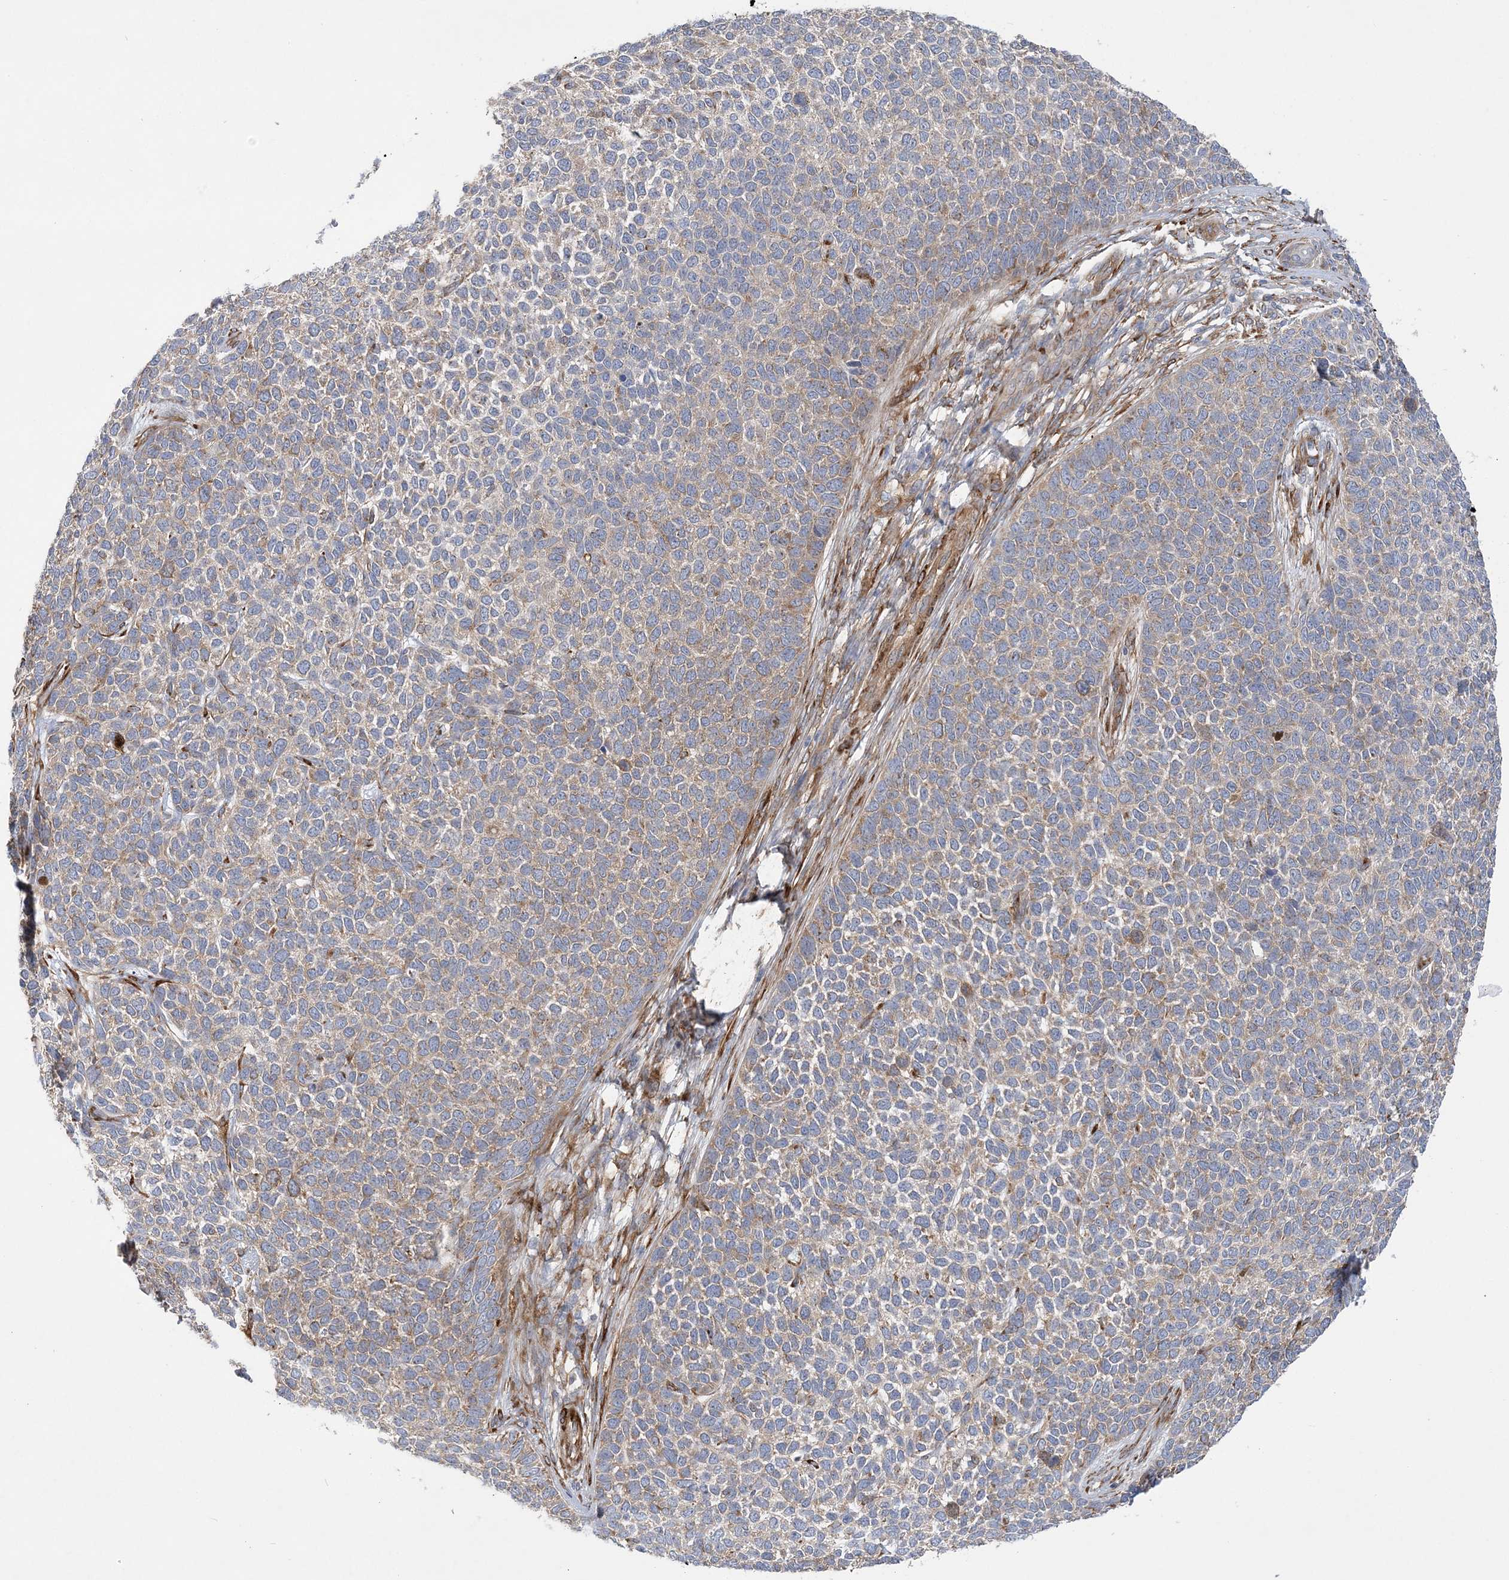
{"staining": {"intensity": "weak", "quantity": "<25%", "location": "cytoplasmic/membranous"}, "tissue": "skin cancer", "cell_type": "Tumor cells", "image_type": "cancer", "snomed": [{"axis": "morphology", "description": "Basal cell carcinoma"}, {"axis": "topography", "description": "Skin"}], "caption": "Immunohistochemical staining of skin cancer reveals no significant staining in tumor cells.", "gene": "MAP4K5", "patient": {"sex": "female", "age": 84}}